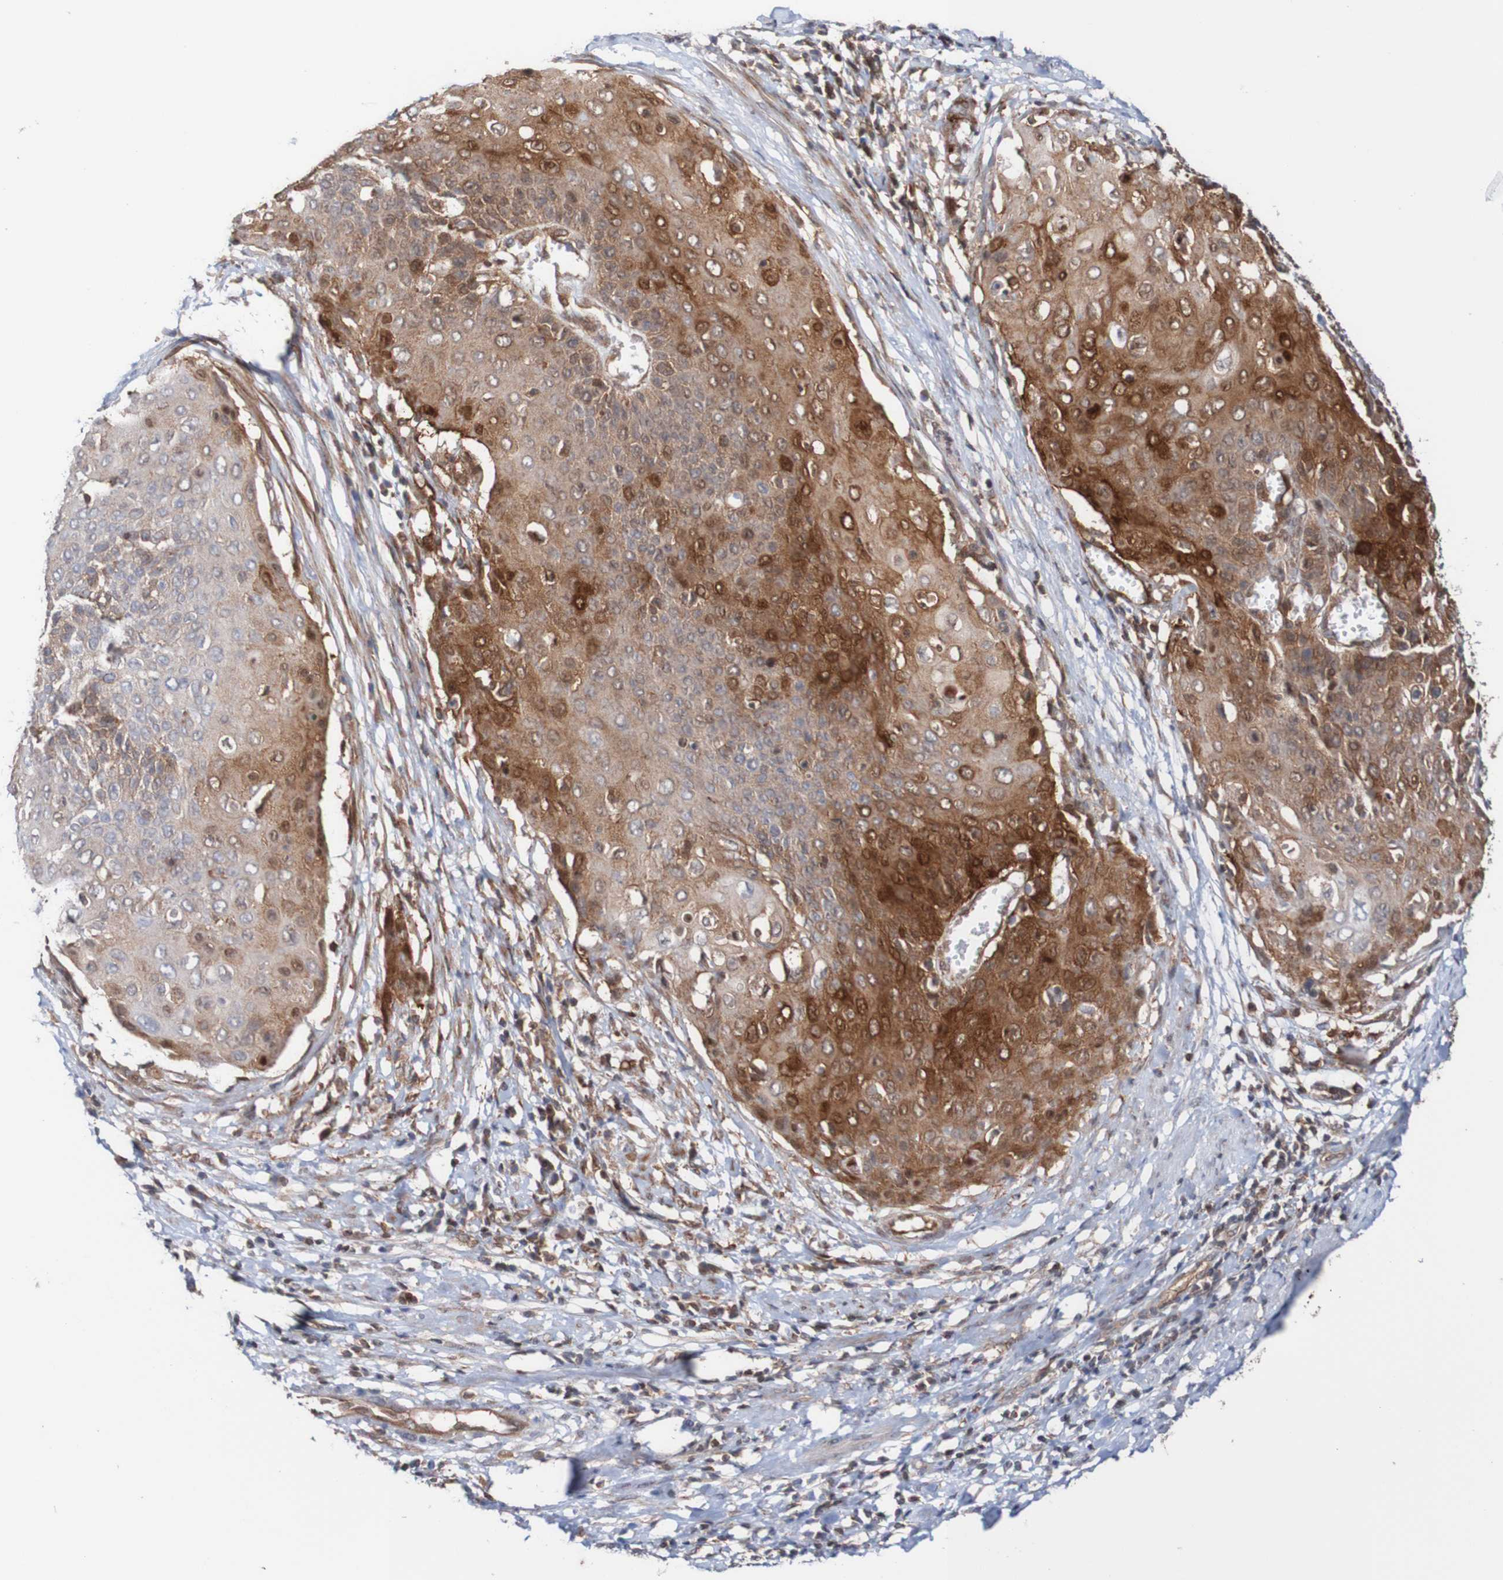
{"staining": {"intensity": "moderate", "quantity": "25%-75%", "location": "cytoplasmic/membranous"}, "tissue": "cervical cancer", "cell_type": "Tumor cells", "image_type": "cancer", "snomed": [{"axis": "morphology", "description": "Squamous cell carcinoma, NOS"}, {"axis": "topography", "description": "Cervix"}], "caption": "Immunohistochemistry (IHC) (DAB (3,3'-diaminobenzidine)) staining of squamous cell carcinoma (cervical) demonstrates moderate cytoplasmic/membranous protein positivity in about 25%-75% of tumor cells. (DAB IHC with brightfield microscopy, high magnification).", "gene": "RIGI", "patient": {"sex": "female", "age": 39}}